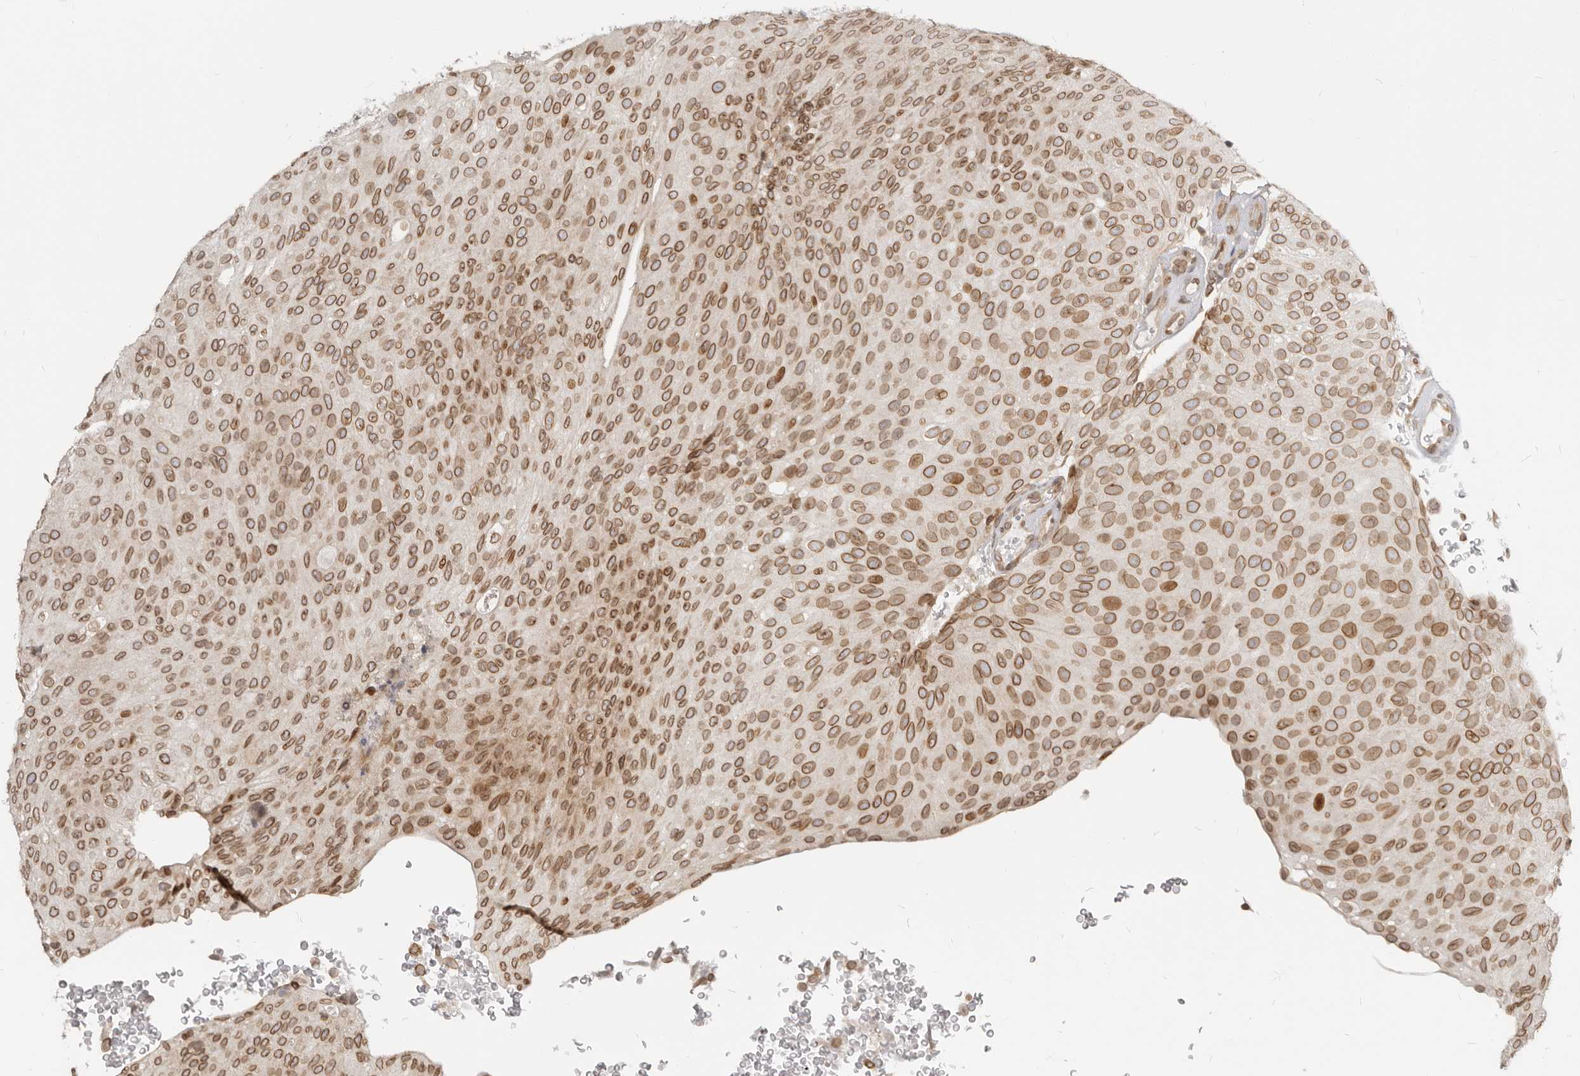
{"staining": {"intensity": "moderate", "quantity": ">75%", "location": "cytoplasmic/membranous,nuclear"}, "tissue": "urothelial cancer", "cell_type": "Tumor cells", "image_type": "cancer", "snomed": [{"axis": "morphology", "description": "Urothelial carcinoma, Low grade"}, {"axis": "topography", "description": "Urinary bladder"}], "caption": "Immunohistochemistry histopathology image of human urothelial carcinoma (low-grade) stained for a protein (brown), which displays medium levels of moderate cytoplasmic/membranous and nuclear positivity in approximately >75% of tumor cells.", "gene": "NUP153", "patient": {"sex": "male", "age": 78}}